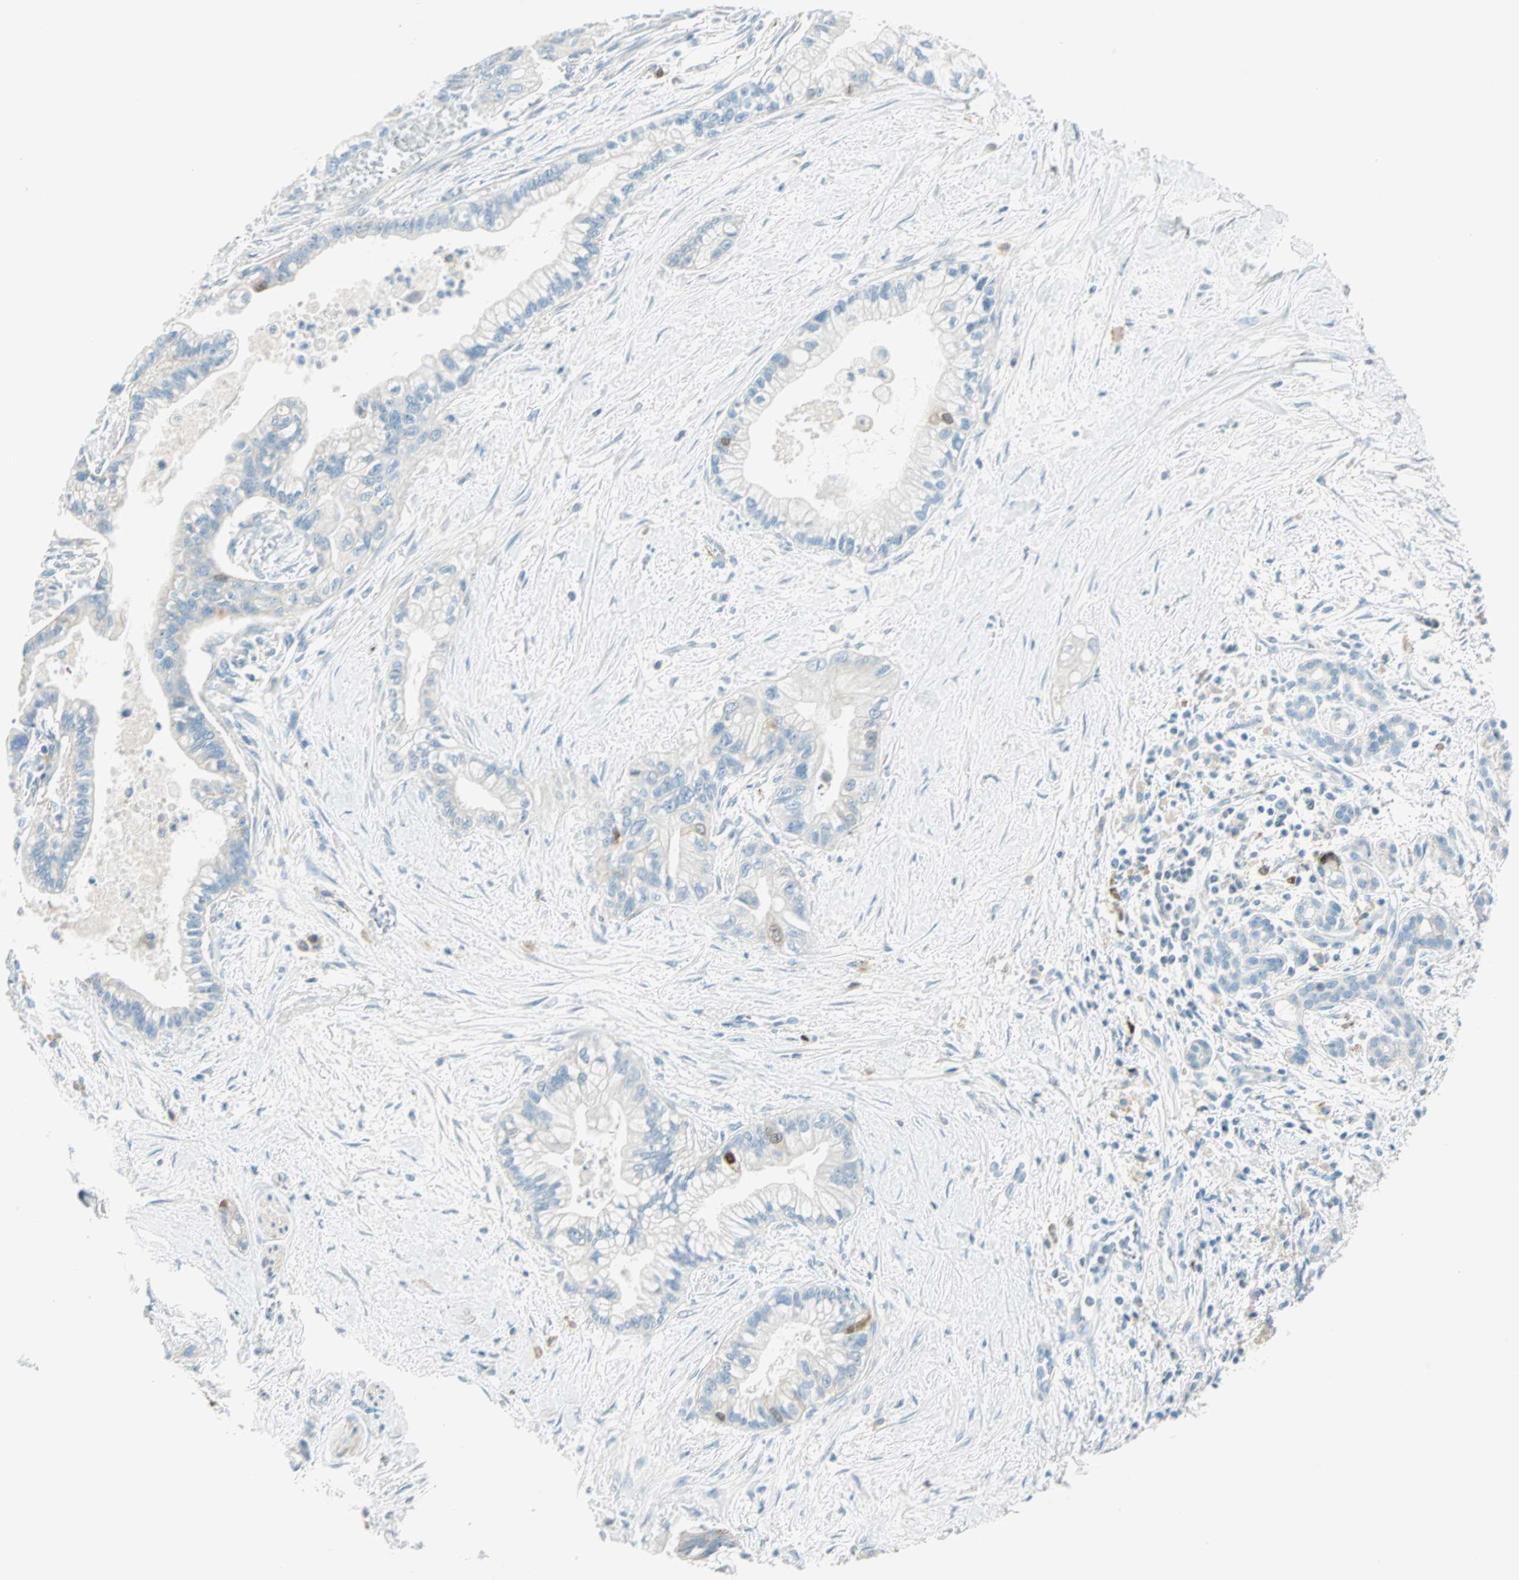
{"staining": {"intensity": "negative", "quantity": "none", "location": "none"}, "tissue": "pancreatic cancer", "cell_type": "Tumor cells", "image_type": "cancer", "snomed": [{"axis": "morphology", "description": "Adenocarcinoma, NOS"}, {"axis": "topography", "description": "Pancreas"}], "caption": "Histopathology image shows no significant protein staining in tumor cells of pancreatic cancer (adenocarcinoma). (DAB immunohistochemistry (IHC), high magnification).", "gene": "PTTG1", "patient": {"sex": "male", "age": 70}}